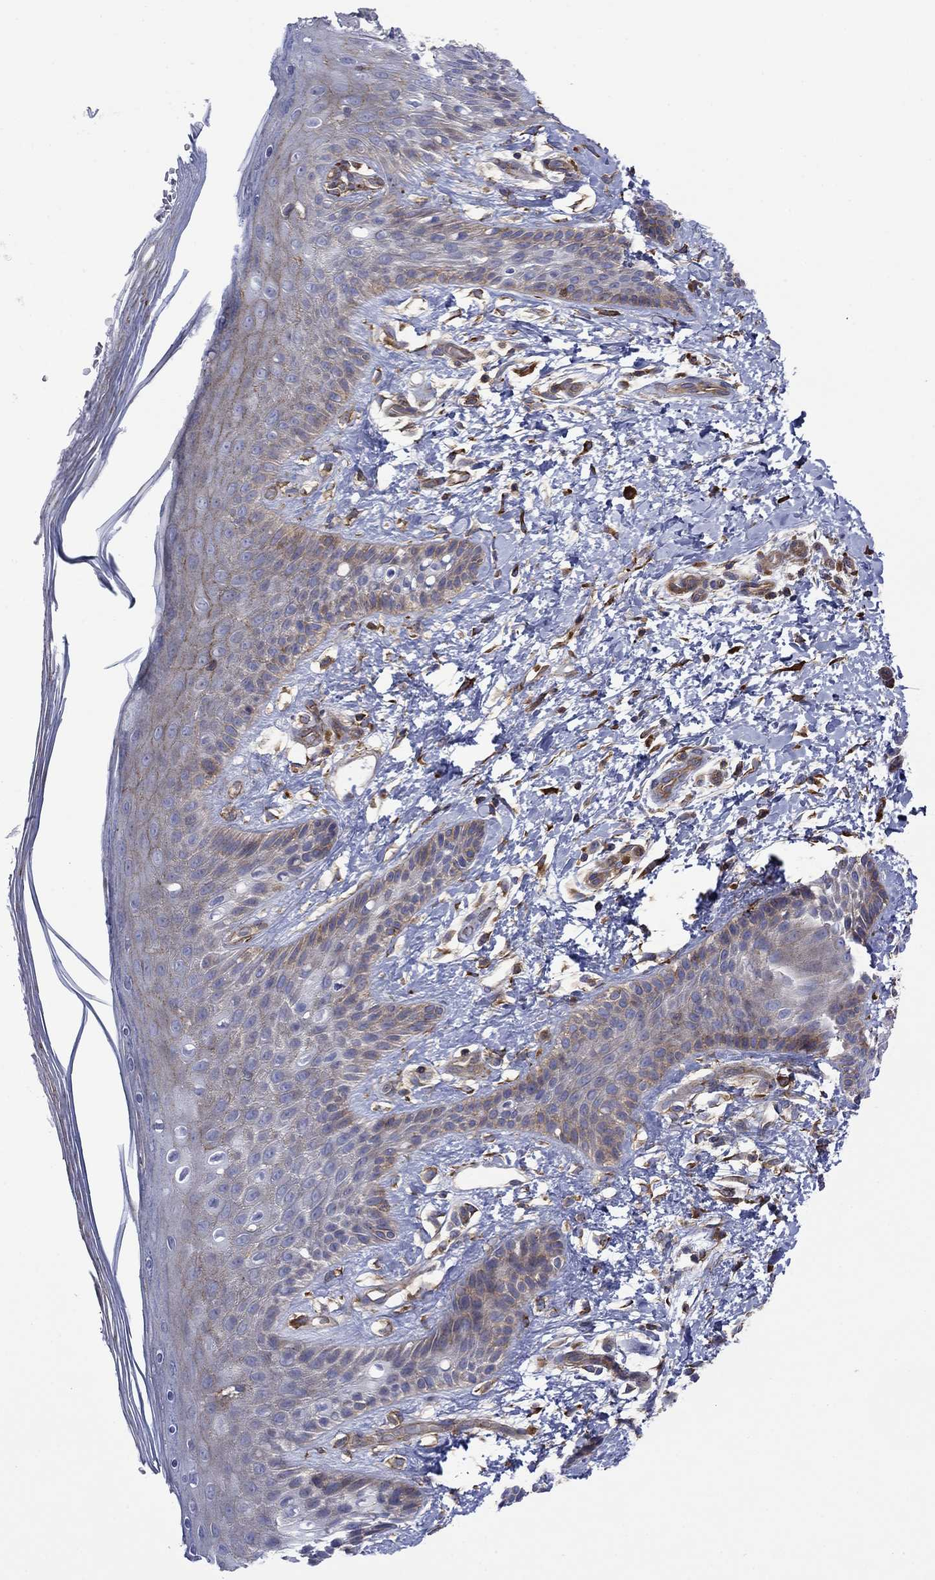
{"staining": {"intensity": "weak", "quantity": "<25%", "location": "cytoplasmic/membranous"}, "tissue": "skin", "cell_type": "Epidermal cells", "image_type": "normal", "snomed": [{"axis": "morphology", "description": "Normal tissue, NOS"}, {"axis": "topography", "description": "Anal"}], "caption": "Immunohistochemistry (IHC) image of unremarkable human skin stained for a protein (brown), which reveals no positivity in epidermal cells.", "gene": "PAG1", "patient": {"sex": "male", "age": 36}}